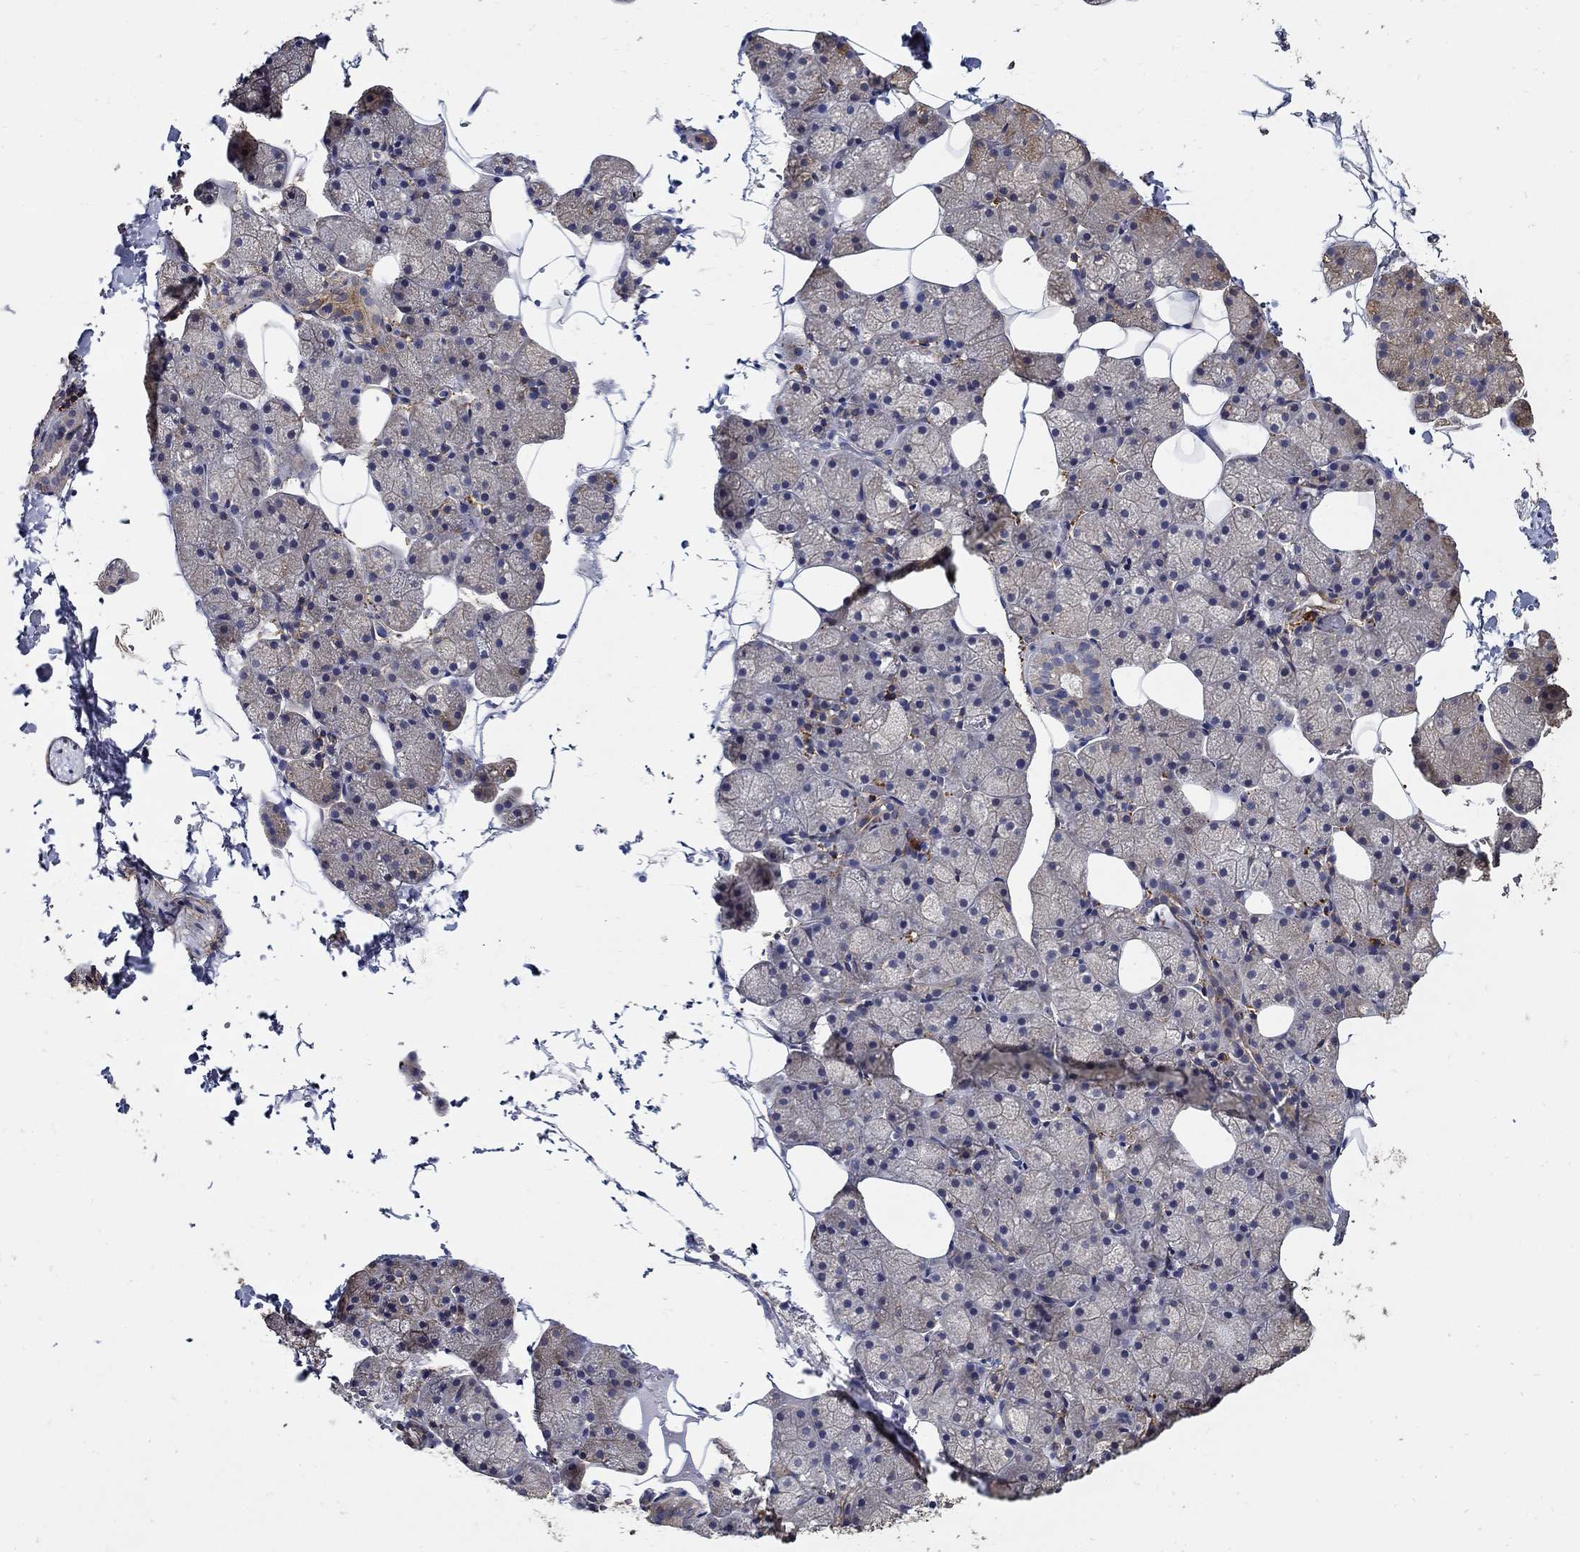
{"staining": {"intensity": "negative", "quantity": "none", "location": "none"}, "tissue": "salivary gland", "cell_type": "Glandular cells", "image_type": "normal", "snomed": [{"axis": "morphology", "description": "Normal tissue, NOS"}, {"axis": "topography", "description": "Salivary gland"}], "caption": "A high-resolution histopathology image shows IHC staining of normal salivary gland, which exhibits no significant expression in glandular cells.", "gene": "EMILIN3", "patient": {"sex": "male", "age": 38}}